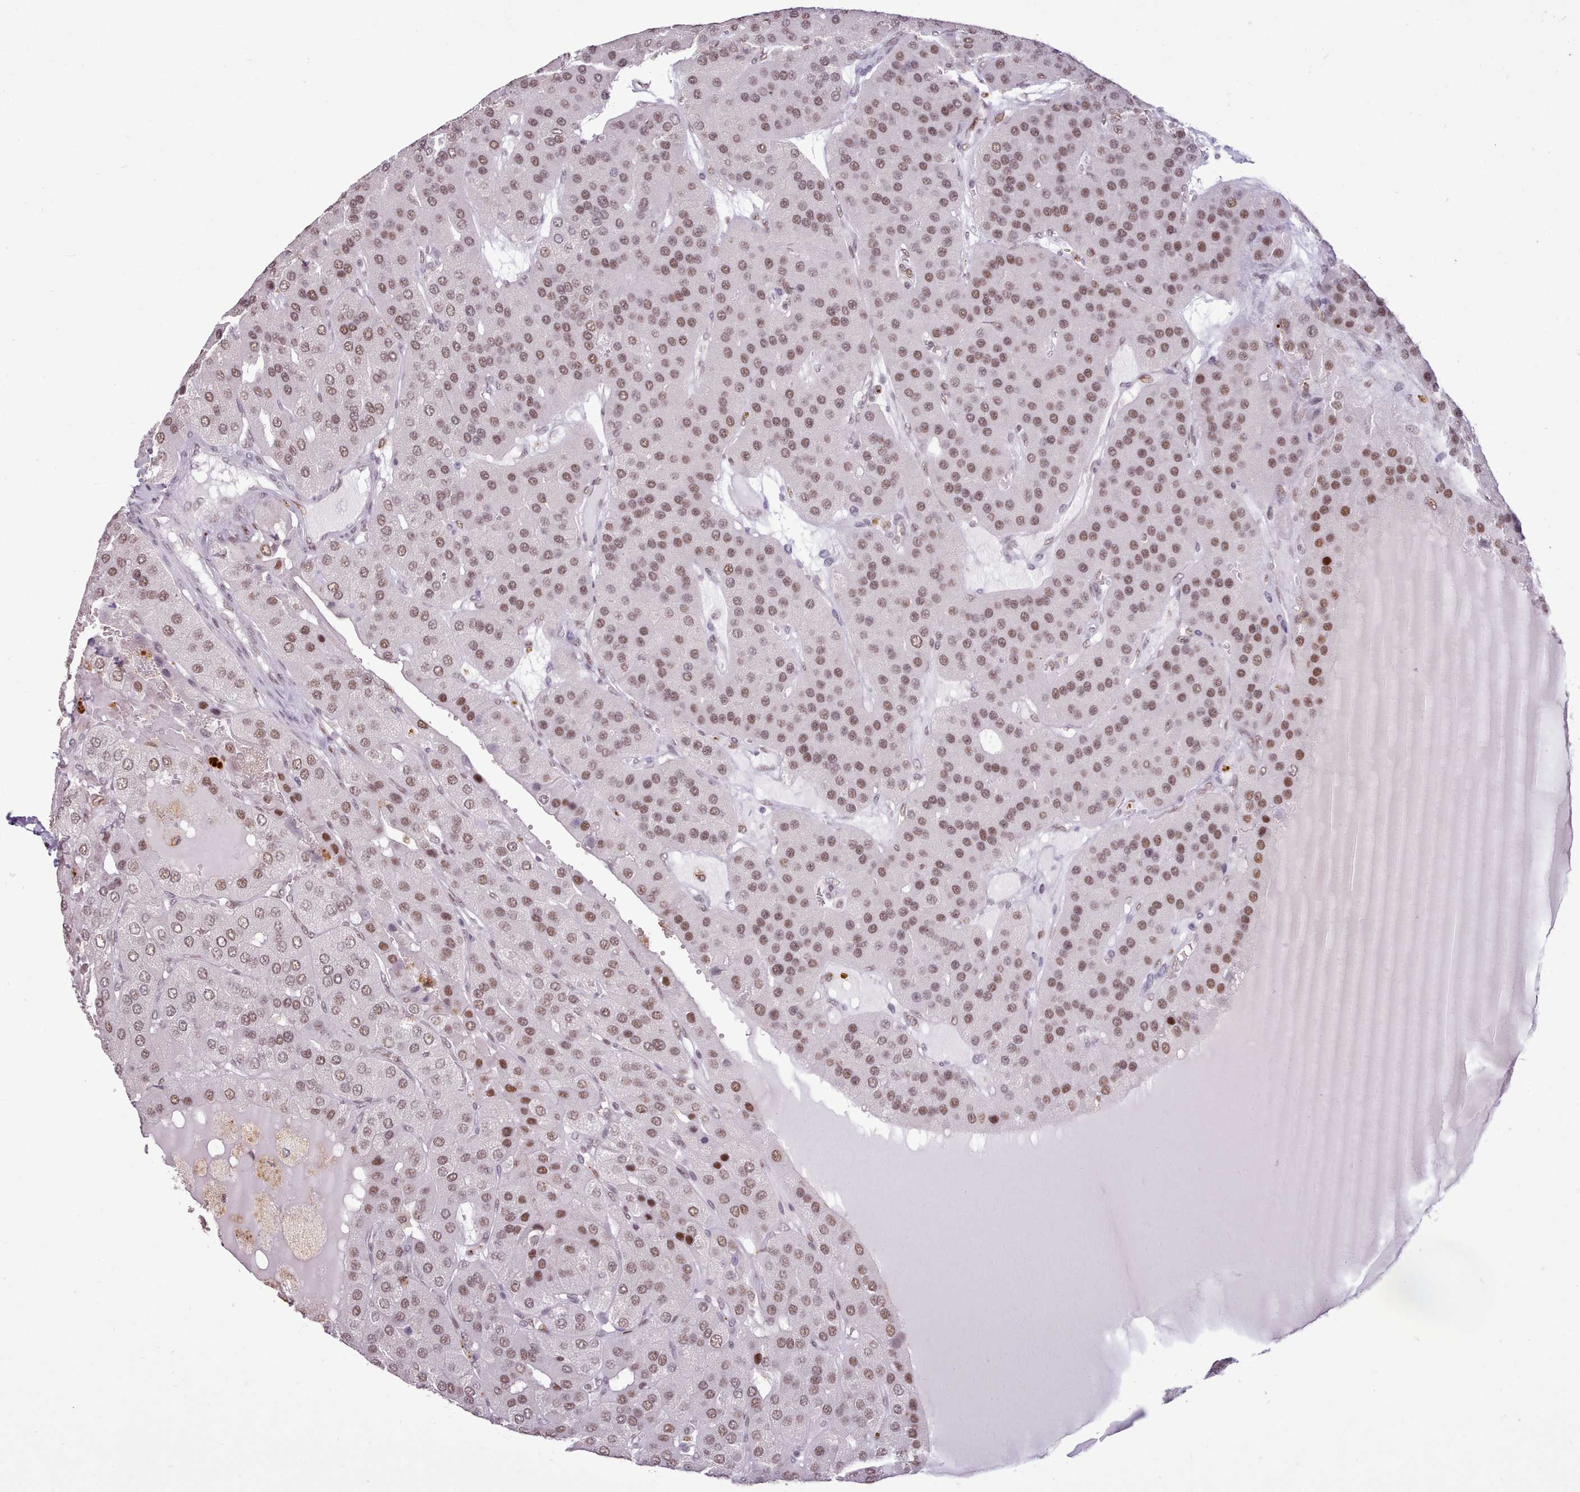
{"staining": {"intensity": "moderate", "quantity": ">75%", "location": "nuclear"}, "tissue": "parathyroid gland", "cell_type": "Glandular cells", "image_type": "normal", "snomed": [{"axis": "morphology", "description": "Normal tissue, NOS"}, {"axis": "morphology", "description": "Adenoma, NOS"}, {"axis": "topography", "description": "Parathyroid gland"}], "caption": "High-power microscopy captured an immunohistochemistry photomicrograph of benign parathyroid gland, revealing moderate nuclear positivity in approximately >75% of glandular cells. The staining is performed using DAB (3,3'-diaminobenzidine) brown chromogen to label protein expression. The nuclei are counter-stained blue using hematoxylin.", "gene": "TAF15", "patient": {"sex": "female", "age": 86}}